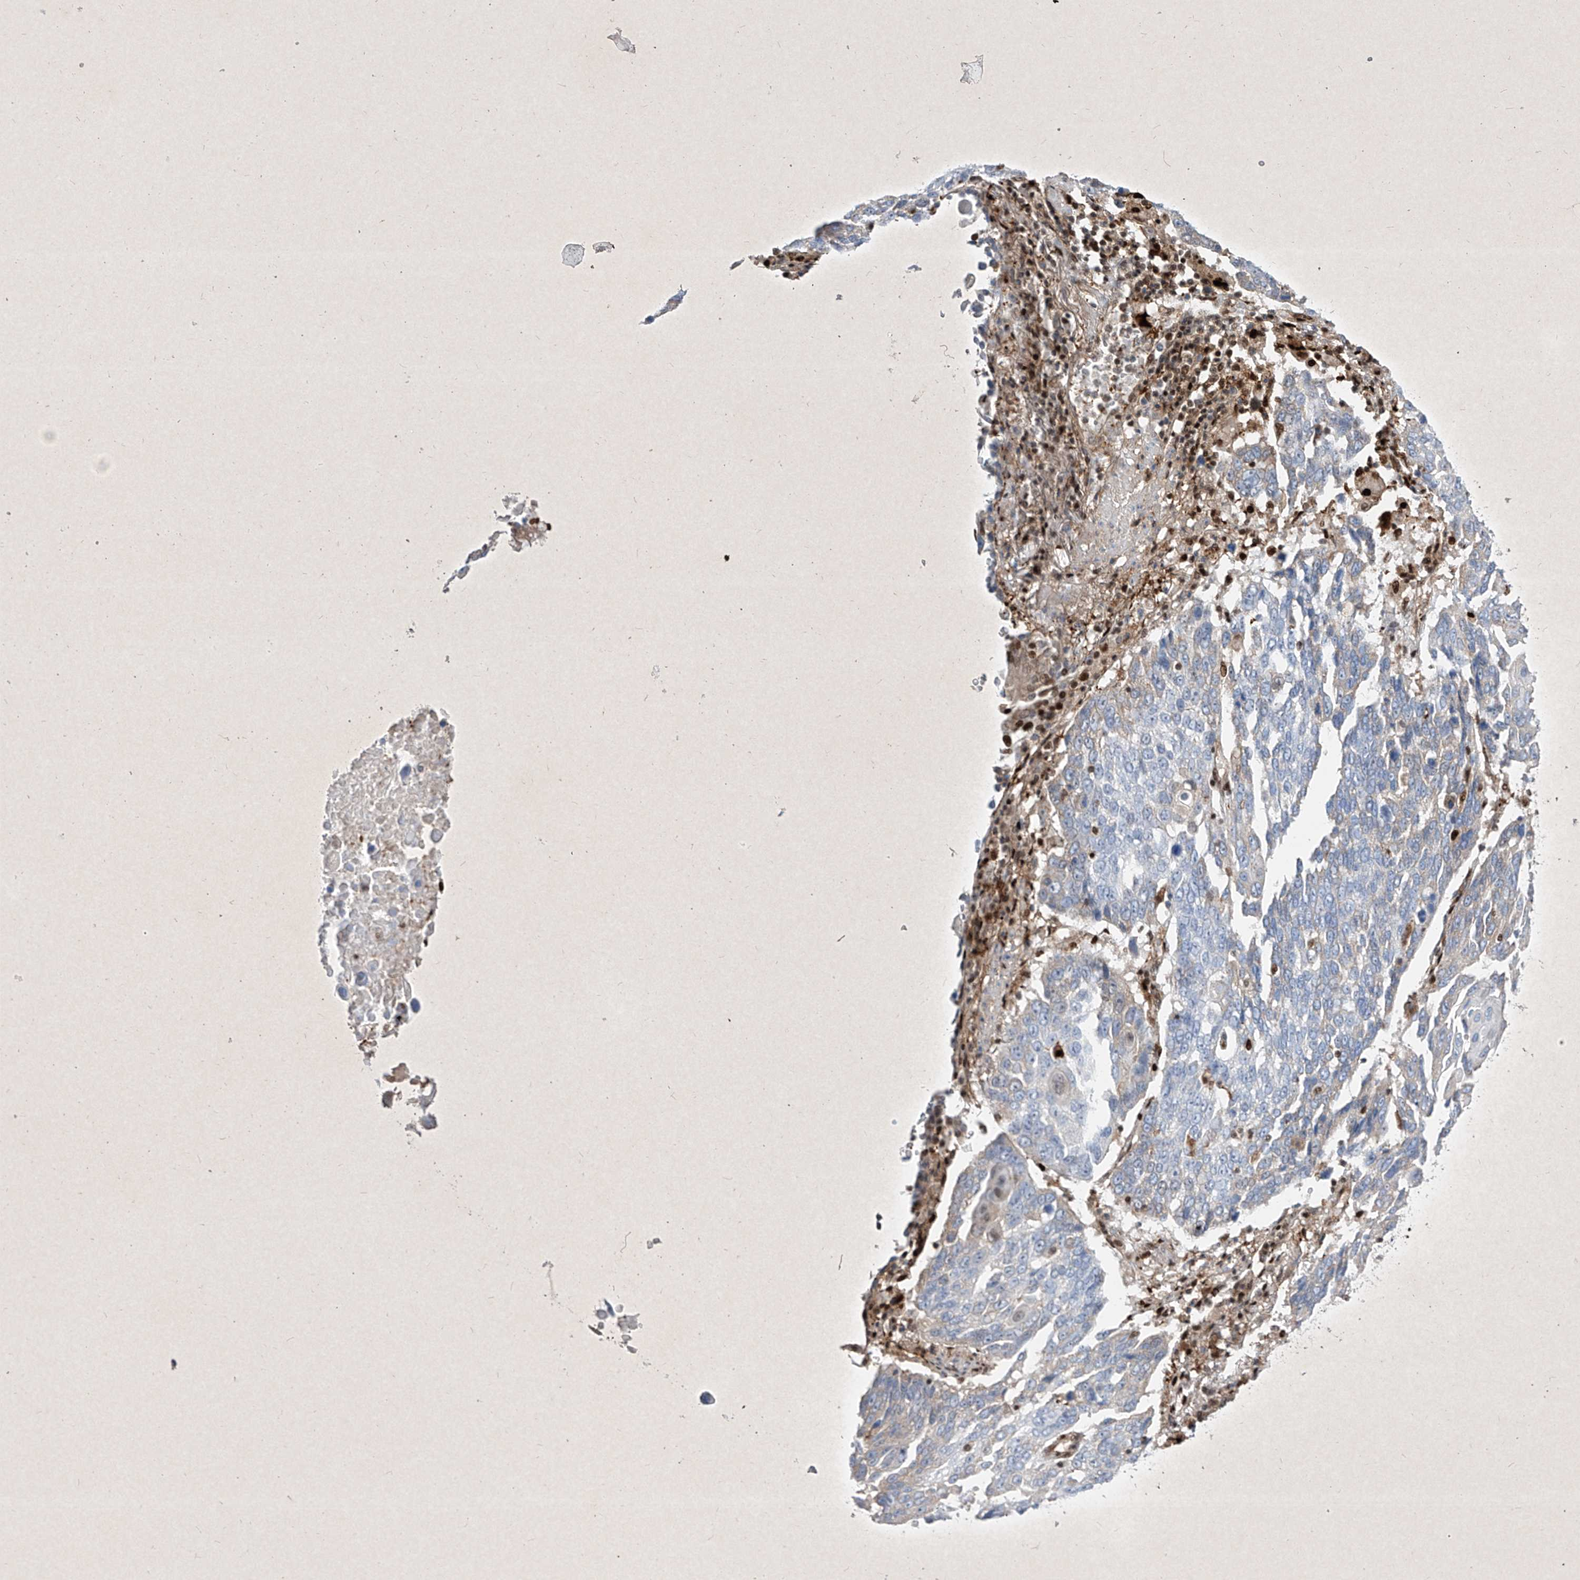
{"staining": {"intensity": "negative", "quantity": "none", "location": "none"}, "tissue": "lung cancer", "cell_type": "Tumor cells", "image_type": "cancer", "snomed": [{"axis": "morphology", "description": "Squamous cell carcinoma, NOS"}, {"axis": "topography", "description": "Lung"}], "caption": "Histopathology image shows no significant protein positivity in tumor cells of lung cancer.", "gene": "PSMB10", "patient": {"sex": "male", "age": 66}}